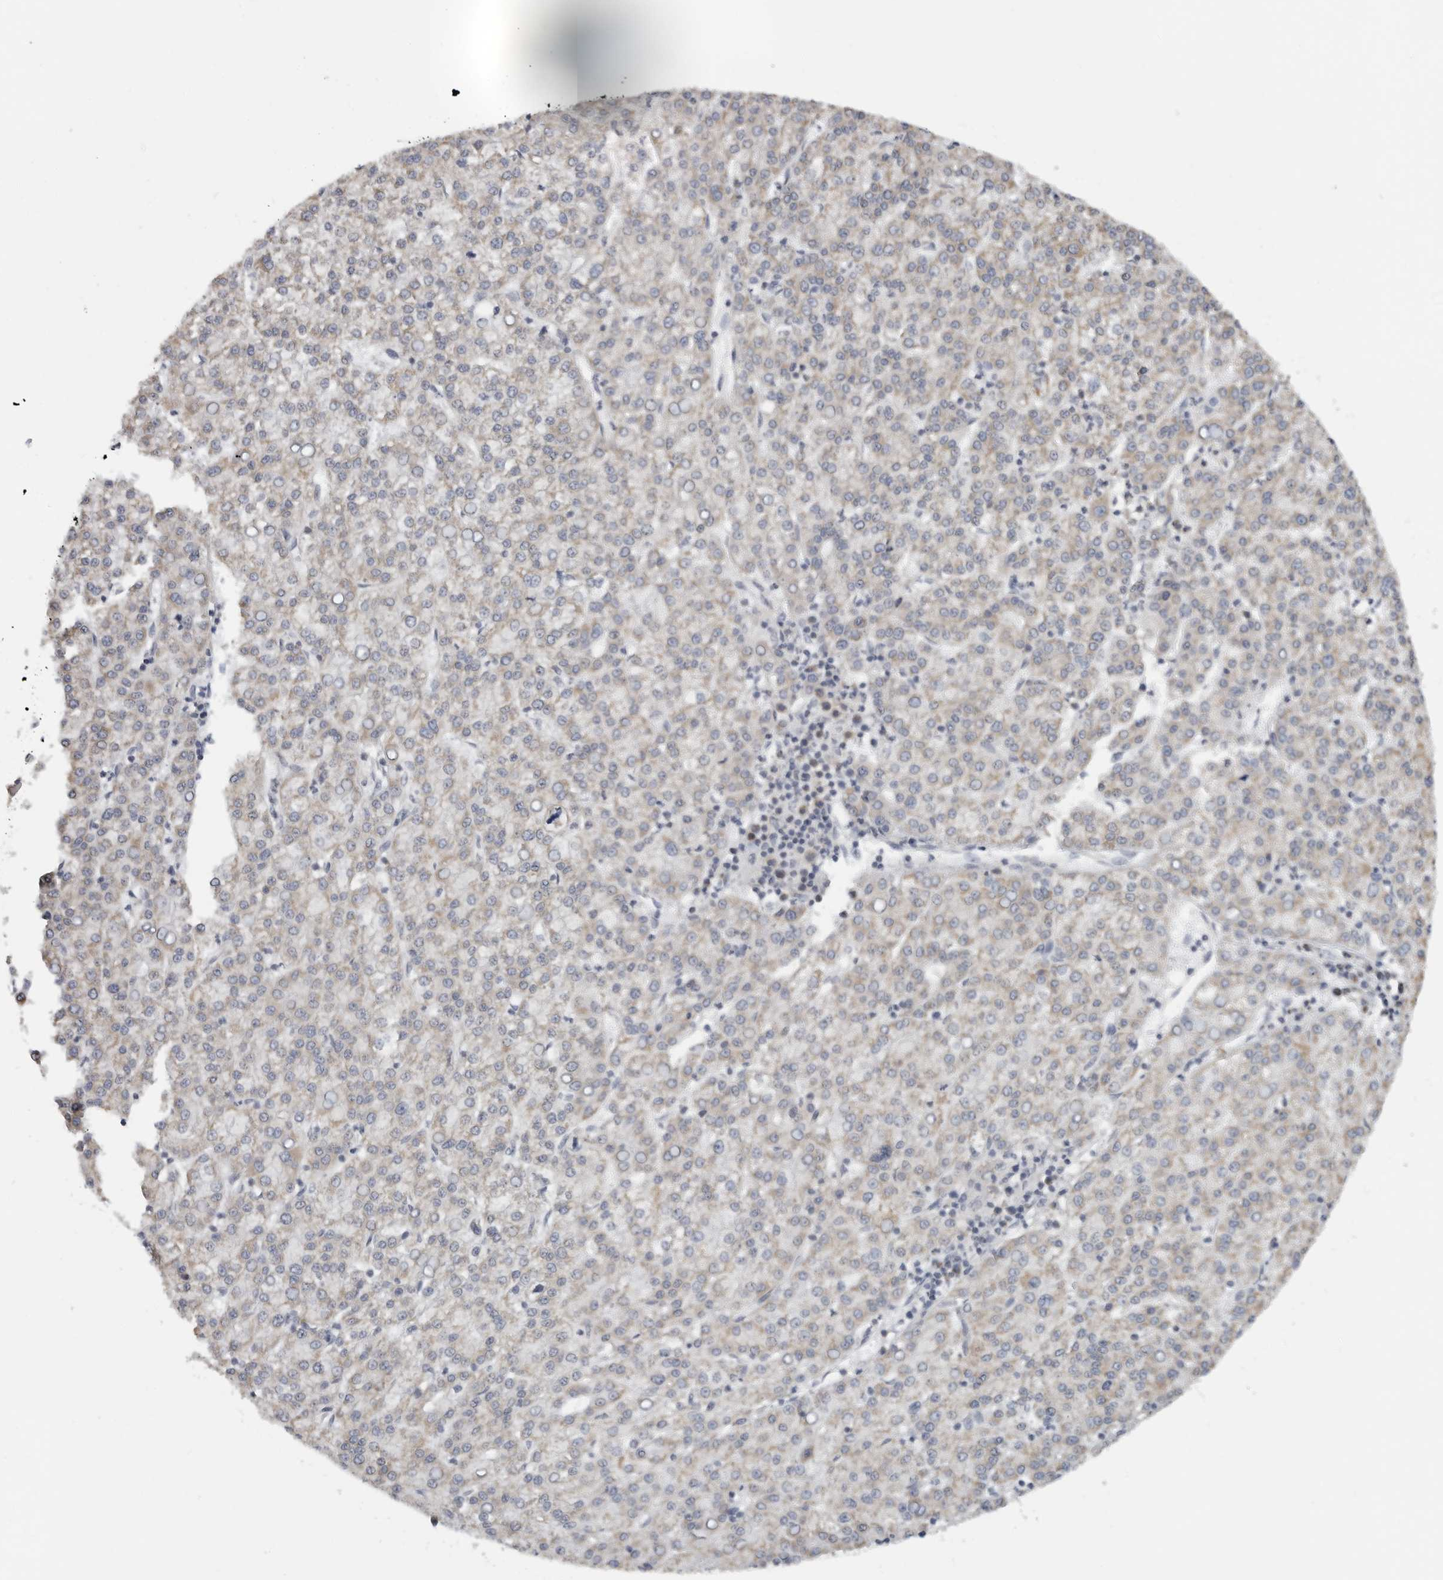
{"staining": {"intensity": "weak", "quantity": ">75%", "location": "cytoplasmic/membranous"}, "tissue": "liver cancer", "cell_type": "Tumor cells", "image_type": "cancer", "snomed": [{"axis": "morphology", "description": "Carcinoma, Hepatocellular, NOS"}, {"axis": "topography", "description": "Liver"}], "caption": "Human liver hepatocellular carcinoma stained with a protein marker displays weak staining in tumor cells.", "gene": "IL12RB2", "patient": {"sex": "female", "age": 58}}